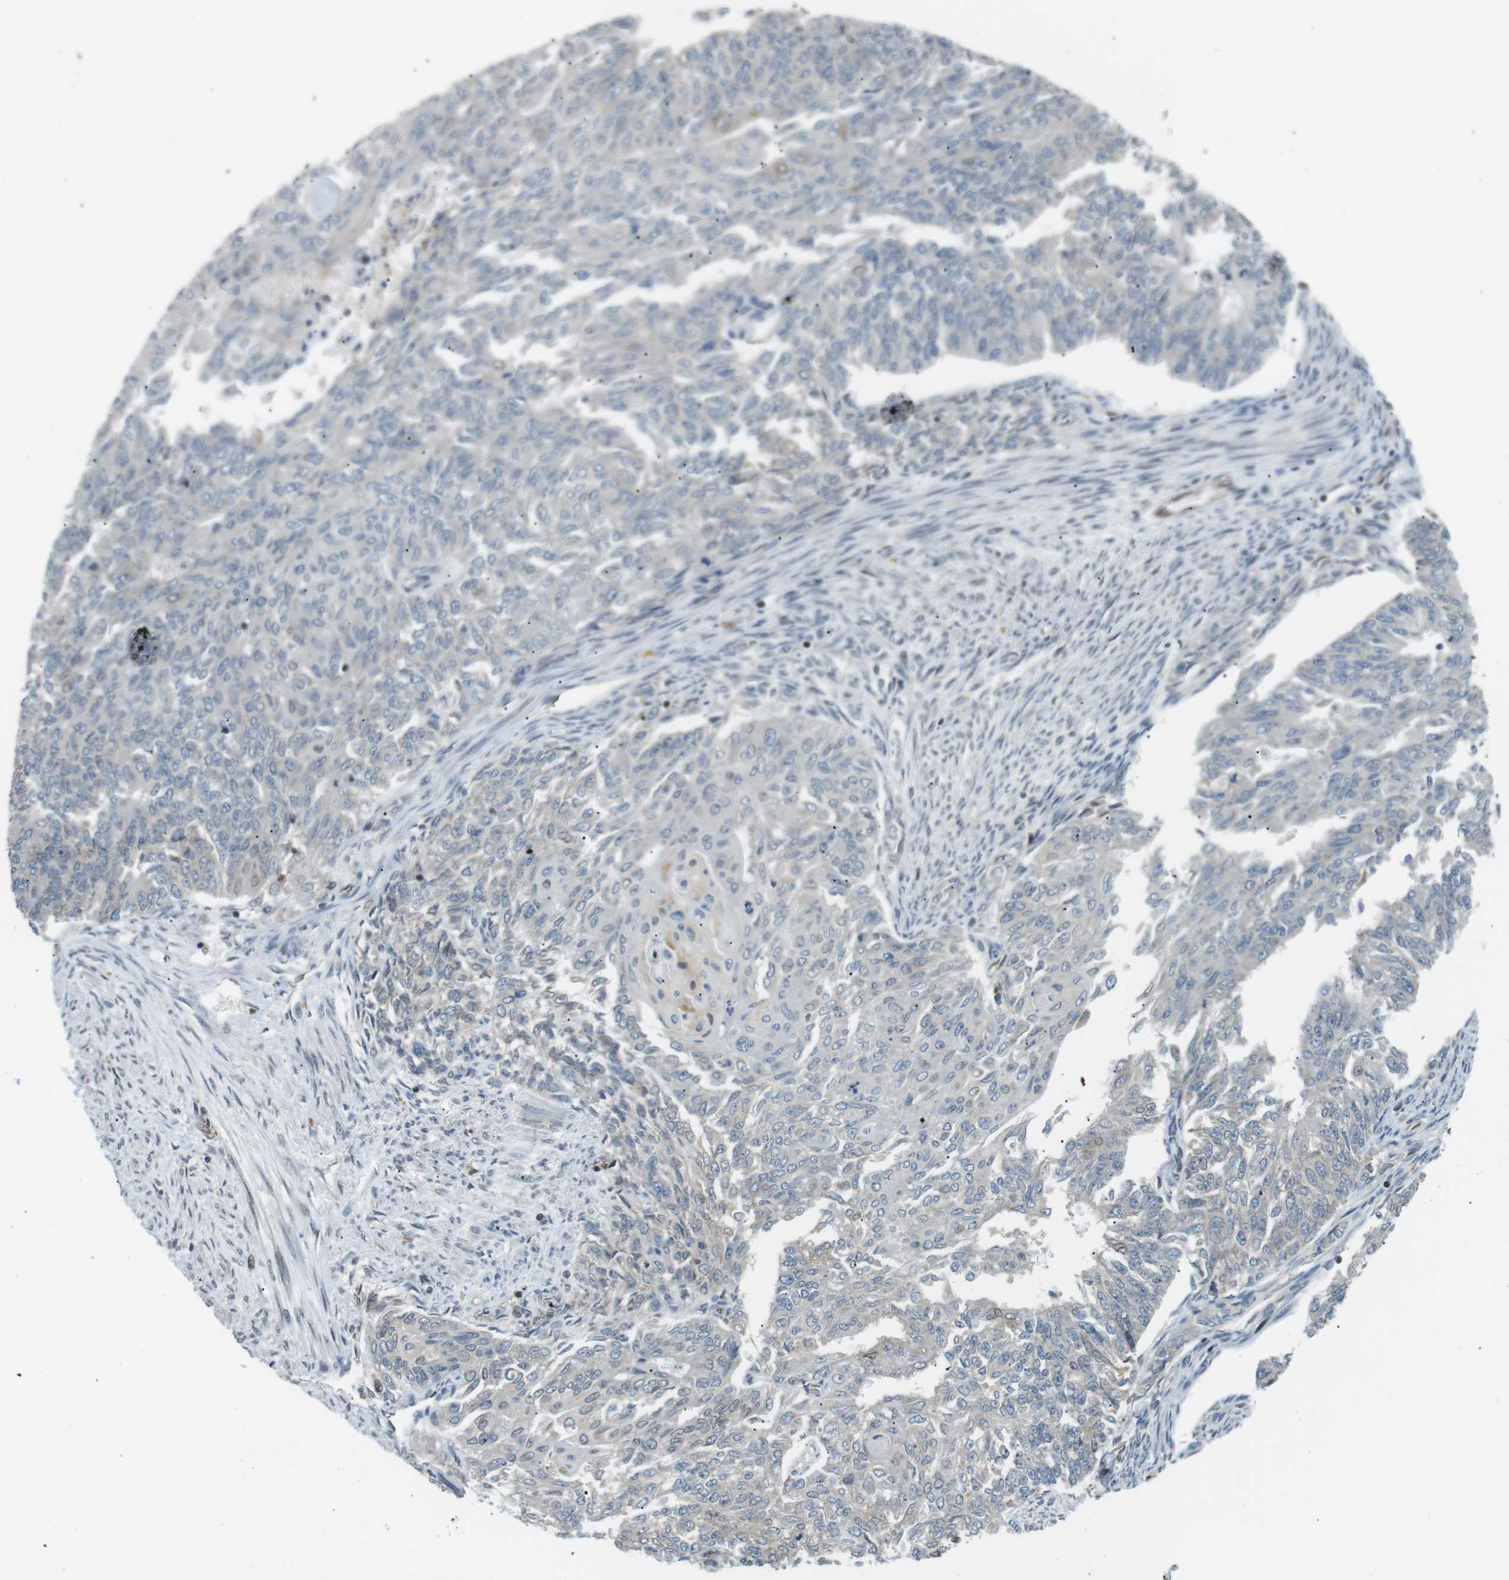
{"staining": {"intensity": "negative", "quantity": "none", "location": "none"}, "tissue": "endometrial cancer", "cell_type": "Tumor cells", "image_type": "cancer", "snomed": [{"axis": "morphology", "description": "Adenocarcinoma, NOS"}, {"axis": "topography", "description": "Endometrium"}], "caption": "Endometrial cancer (adenocarcinoma) was stained to show a protein in brown. There is no significant positivity in tumor cells. (DAB (3,3'-diaminobenzidine) immunohistochemistry (IHC), high magnification).", "gene": "TMX4", "patient": {"sex": "female", "age": 32}}